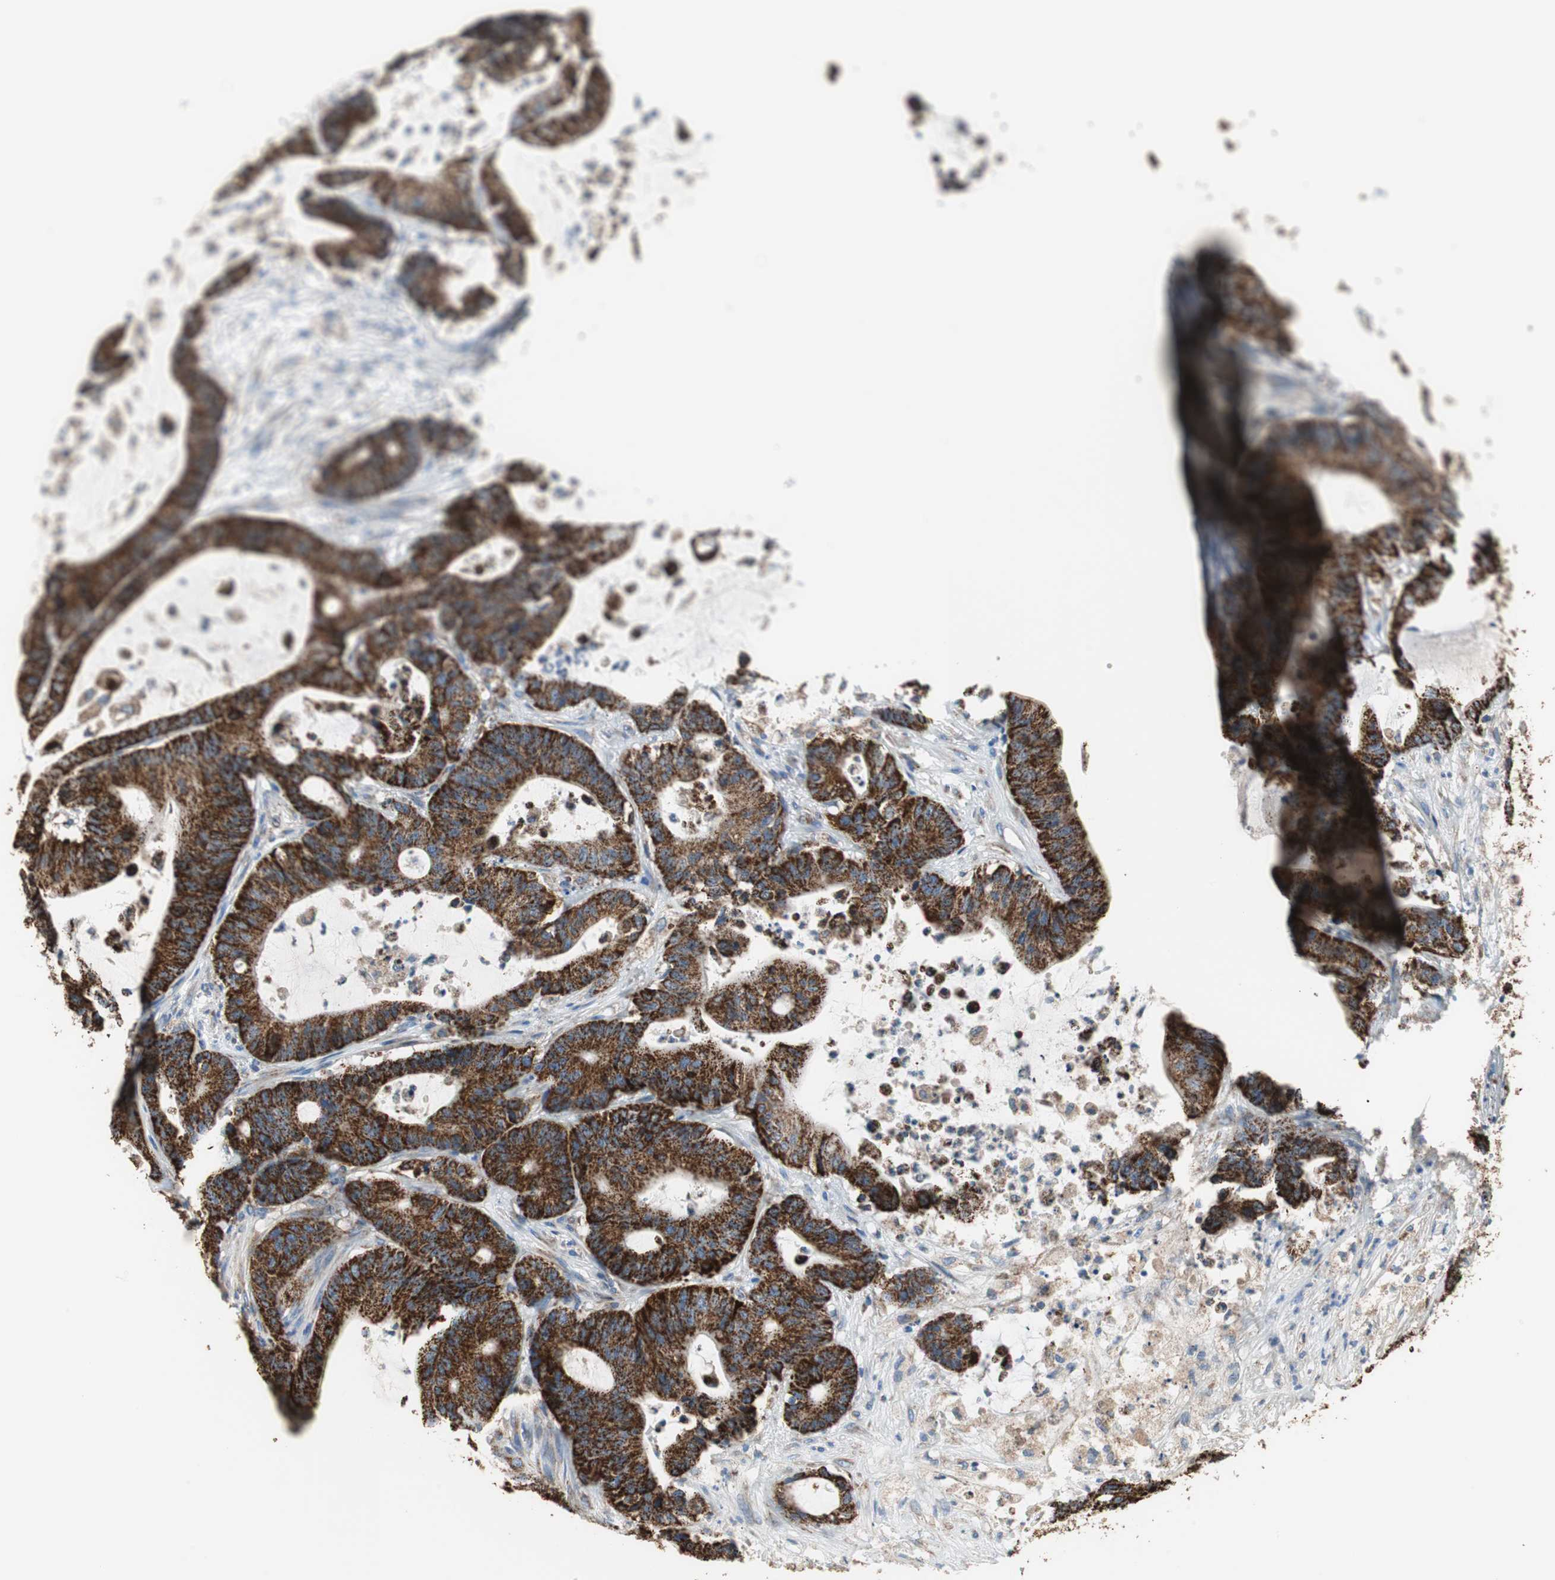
{"staining": {"intensity": "strong", "quantity": ">75%", "location": "cytoplasmic/membranous"}, "tissue": "colorectal cancer", "cell_type": "Tumor cells", "image_type": "cancer", "snomed": [{"axis": "morphology", "description": "Adenocarcinoma, NOS"}, {"axis": "topography", "description": "Colon"}], "caption": "Tumor cells demonstrate high levels of strong cytoplasmic/membranous positivity in about >75% of cells in adenocarcinoma (colorectal). Immunohistochemistry (ihc) stains the protein in brown and the nuclei are stained blue.", "gene": "TST", "patient": {"sex": "female", "age": 84}}